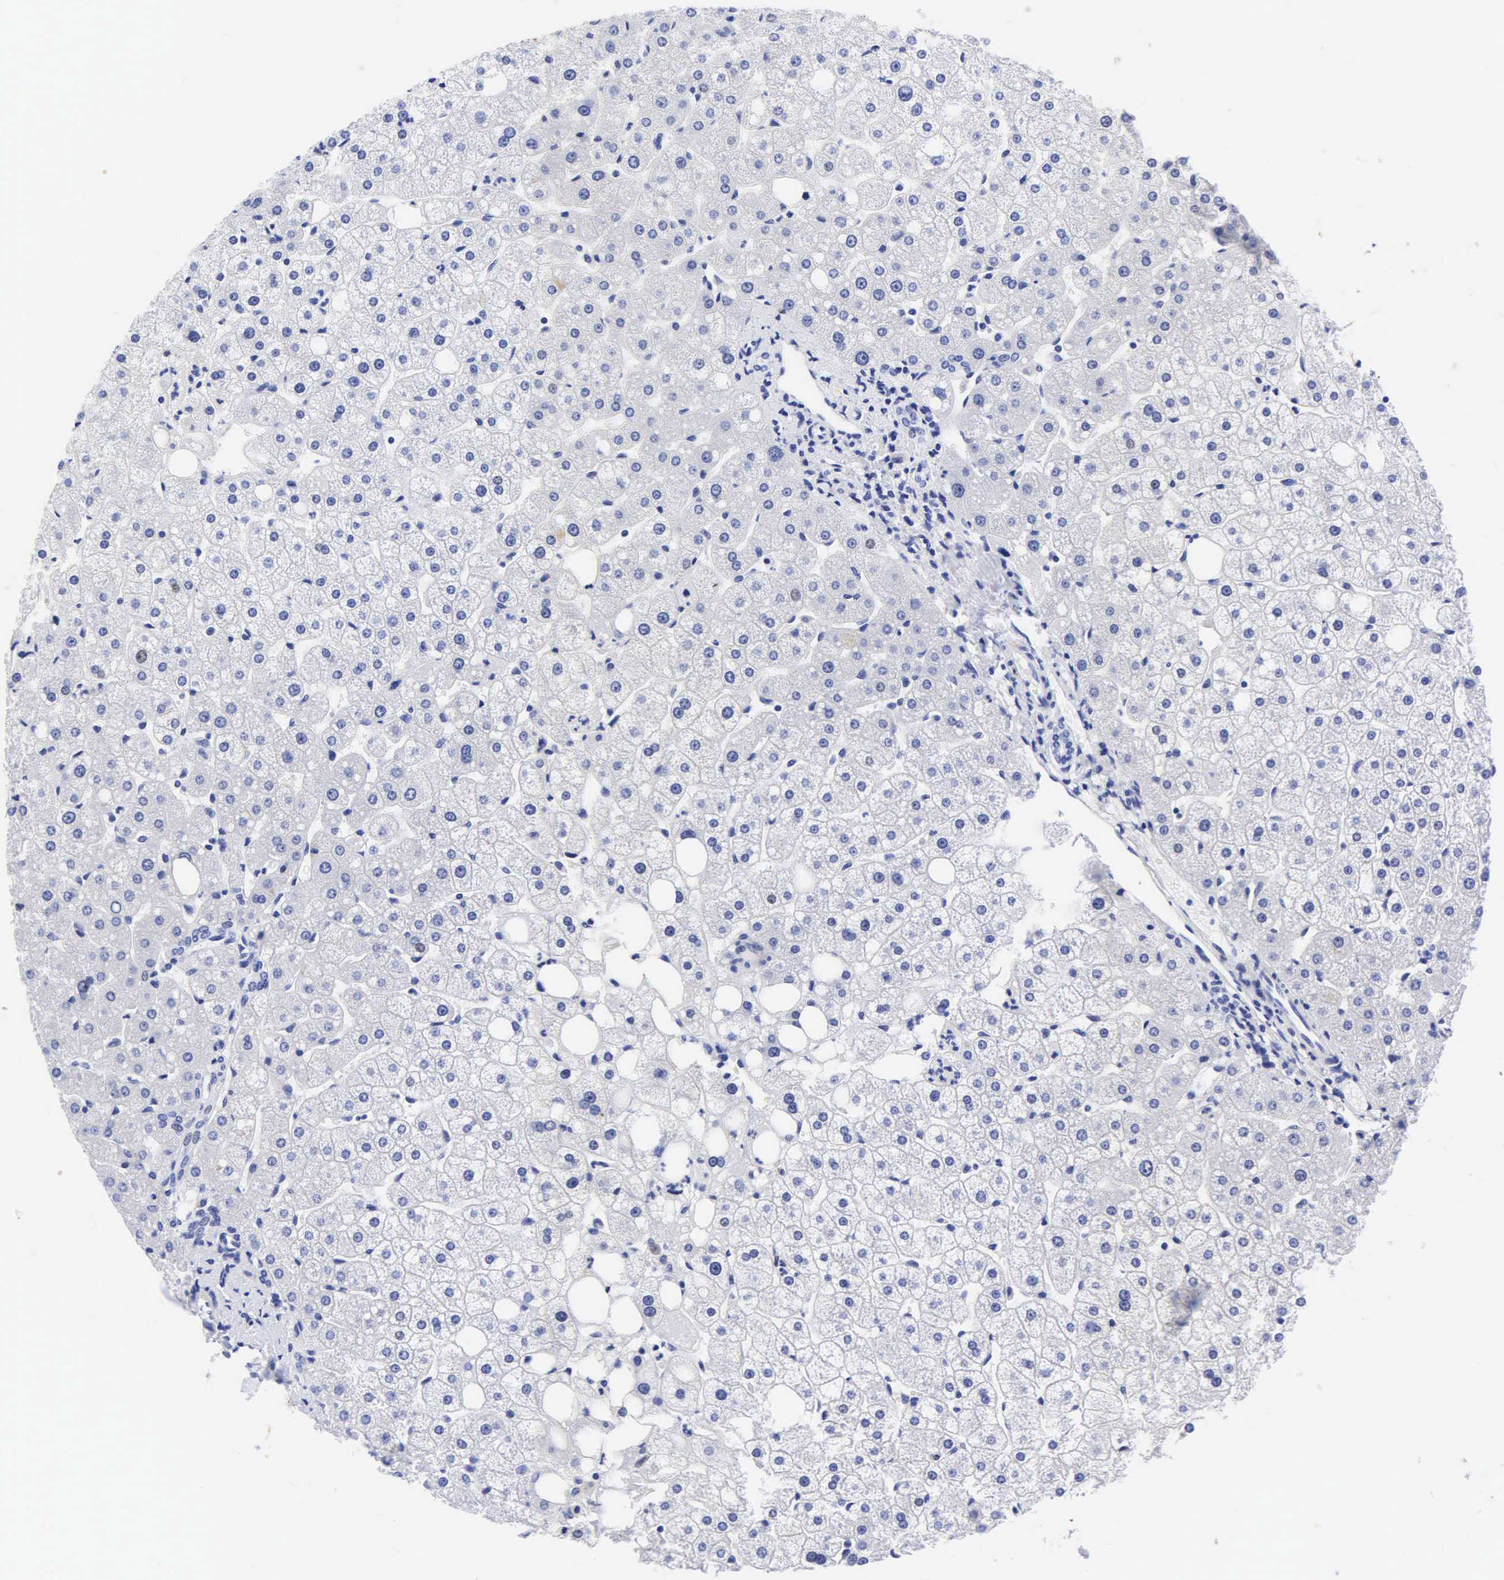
{"staining": {"intensity": "negative", "quantity": "none", "location": "none"}, "tissue": "liver", "cell_type": "Cholangiocytes", "image_type": "normal", "snomed": [{"axis": "morphology", "description": "Normal tissue, NOS"}, {"axis": "topography", "description": "Liver"}], "caption": "An image of human liver is negative for staining in cholangiocytes.", "gene": "DES", "patient": {"sex": "male", "age": 35}}